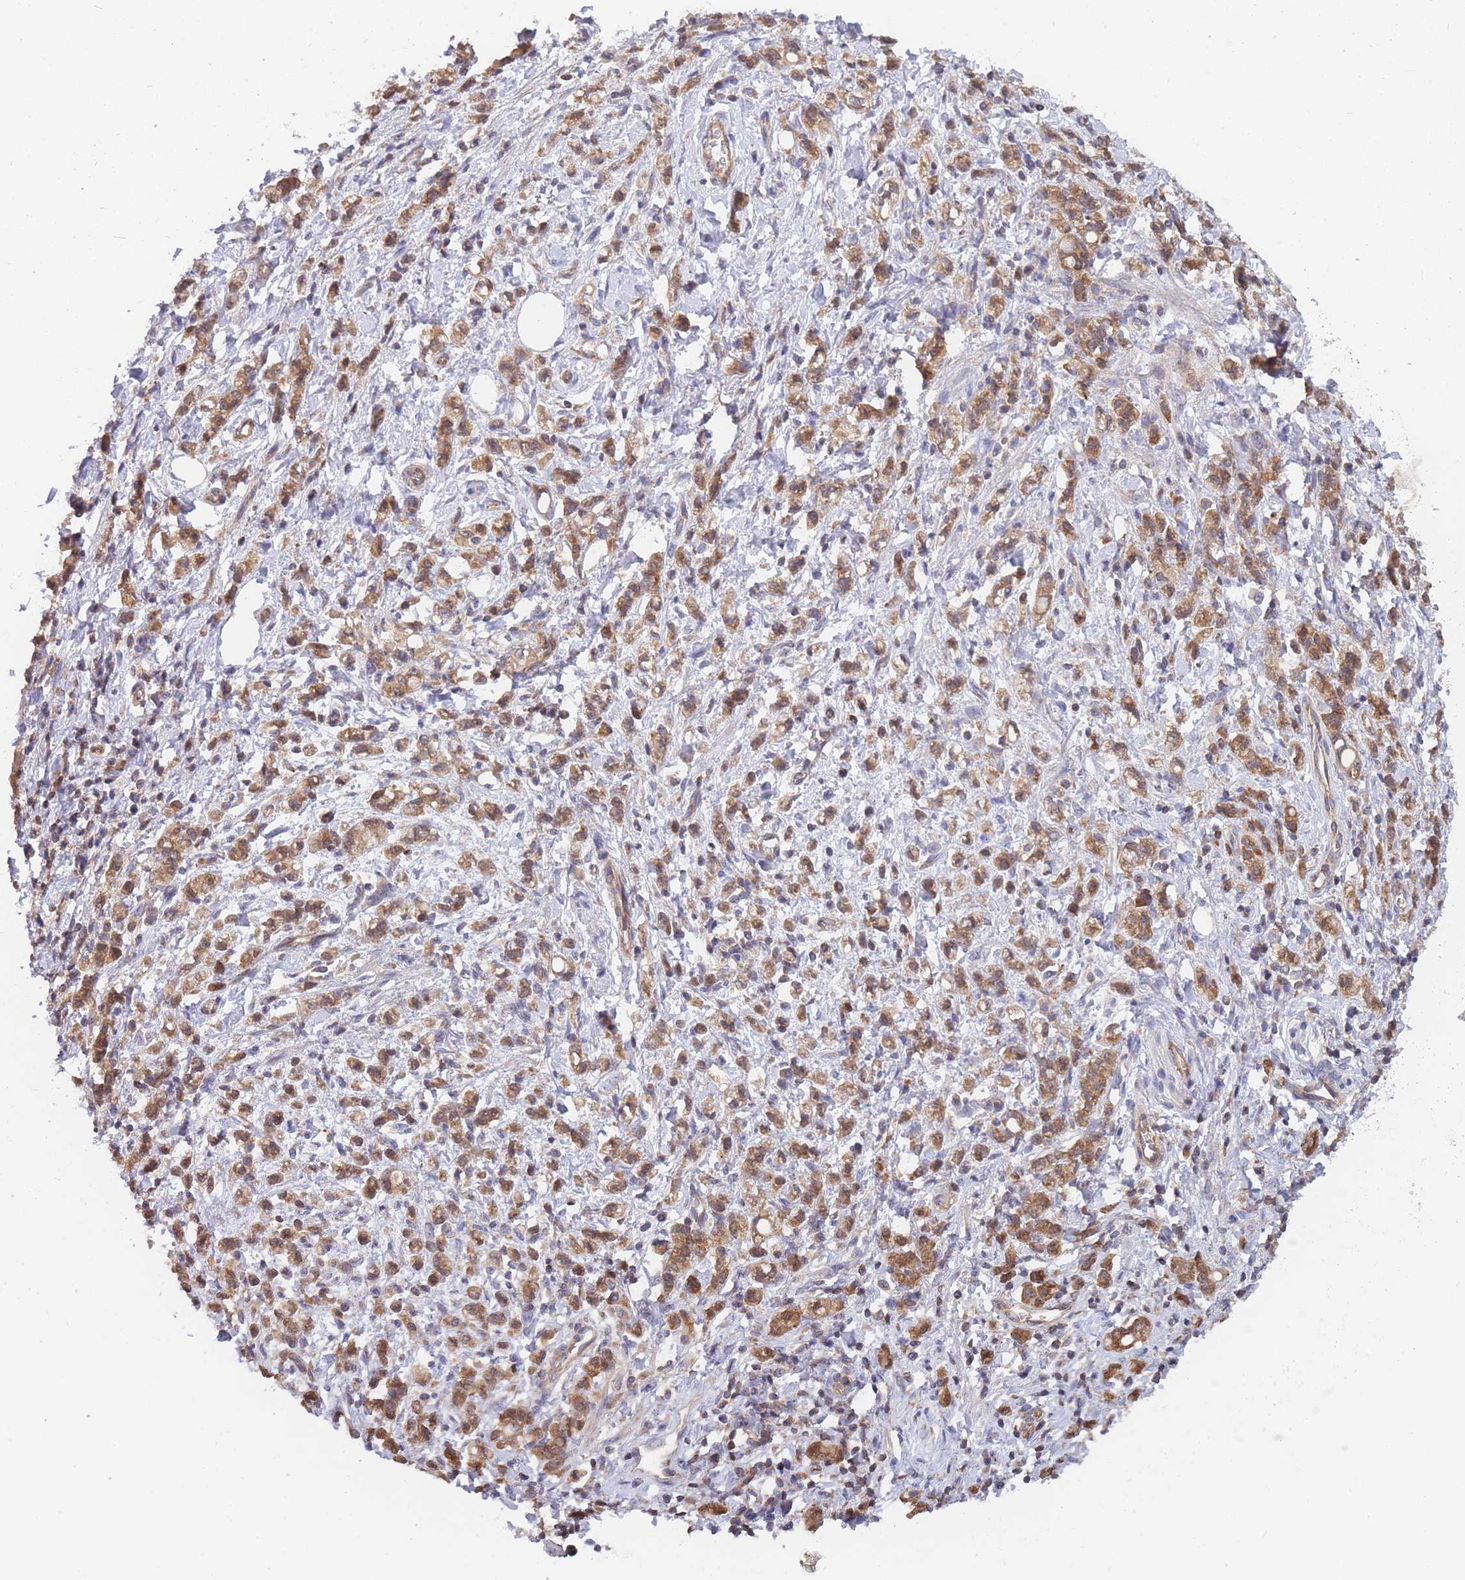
{"staining": {"intensity": "moderate", "quantity": ">75%", "location": "cytoplasmic/membranous,nuclear"}, "tissue": "stomach cancer", "cell_type": "Tumor cells", "image_type": "cancer", "snomed": [{"axis": "morphology", "description": "Adenocarcinoma, NOS"}, {"axis": "topography", "description": "Stomach"}], "caption": "Immunohistochemistry (DAB) staining of stomach adenocarcinoma shows moderate cytoplasmic/membranous and nuclear protein staining in about >75% of tumor cells.", "gene": "MRPS18B", "patient": {"sex": "male", "age": 77}}